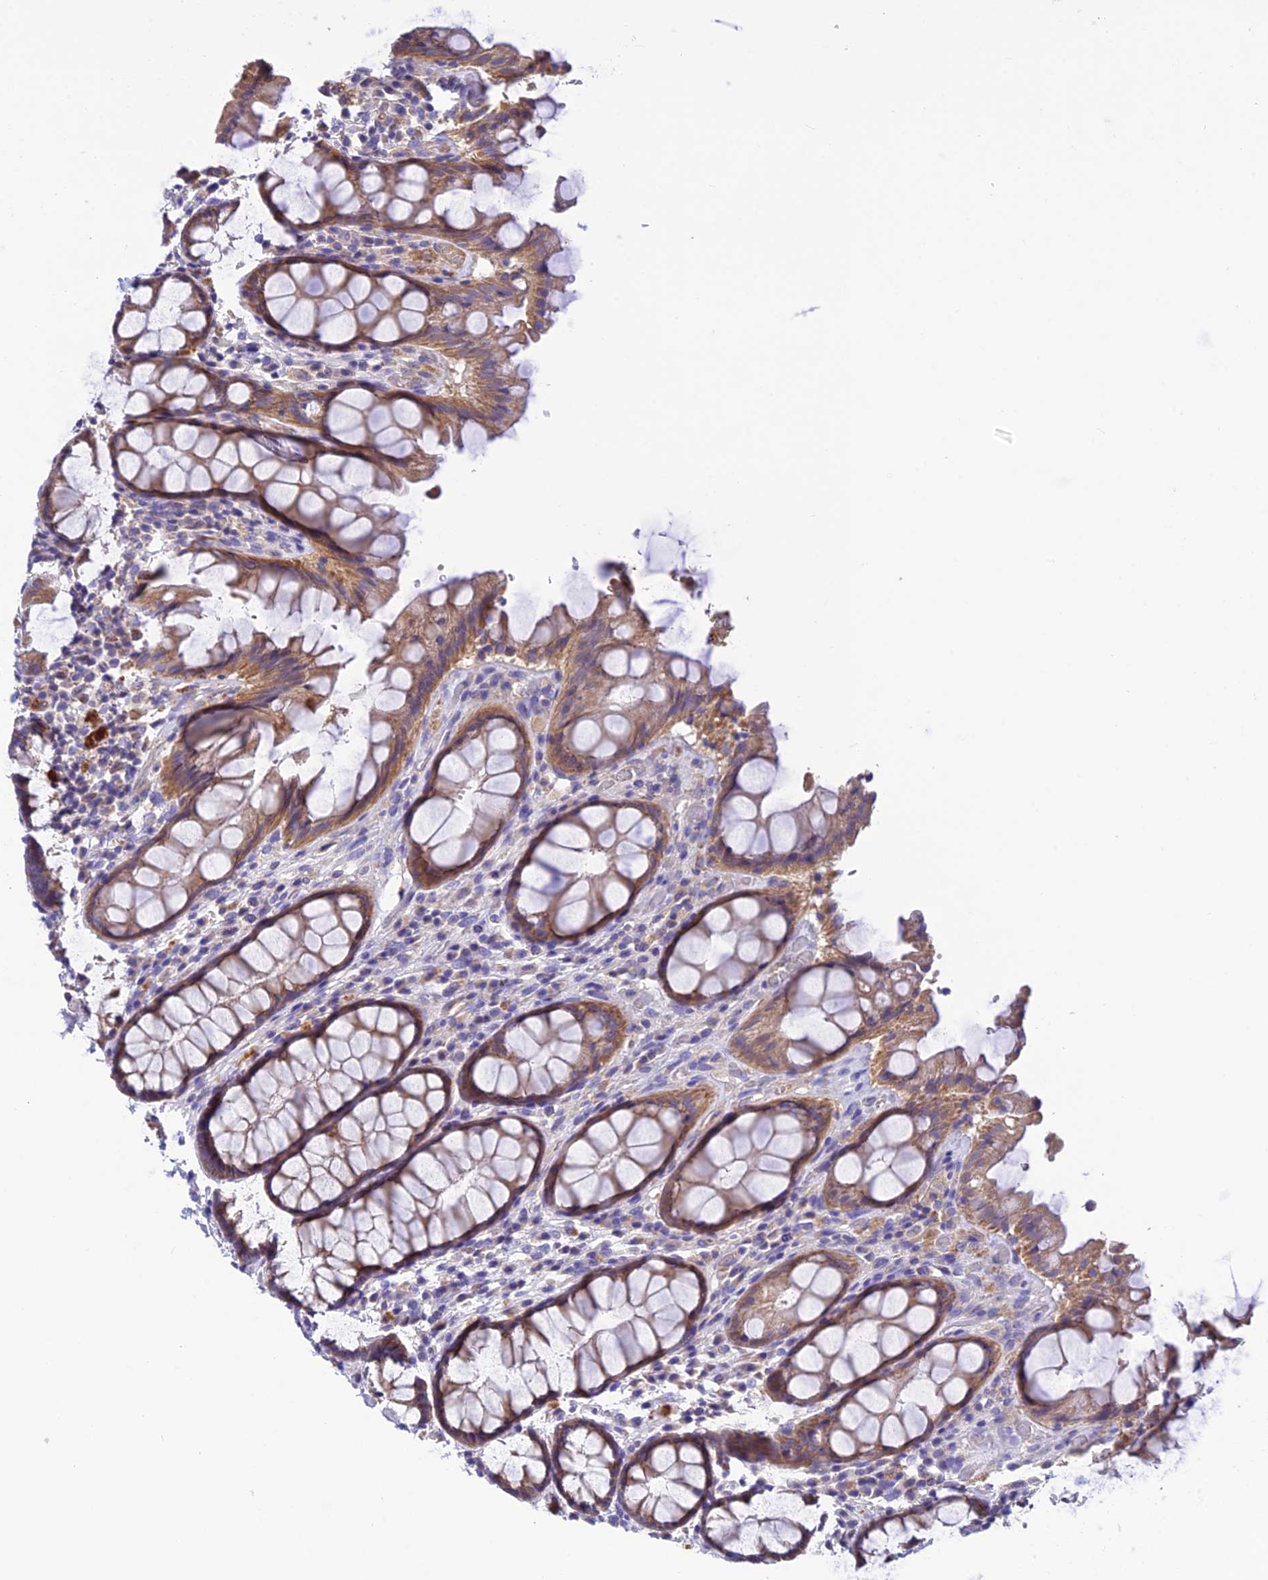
{"staining": {"intensity": "moderate", "quantity": ">75%", "location": "cytoplasmic/membranous"}, "tissue": "rectum", "cell_type": "Glandular cells", "image_type": "normal", "snomed": [{"axis": "morphology", "description": "Normal tissue, NOS"}, {"axis": "topography", "description": "Rectum"}], "caption": "Immunohistochemistry (IHC) photomicrograph of normal human rectum stained for a protein (brown), which exhibits medium levels of moderate cytoplasmic/membranous staining in approximately >75% of glandular cells.", "gene": "PZP", "patient": {"sex": "male", "age": 64}}